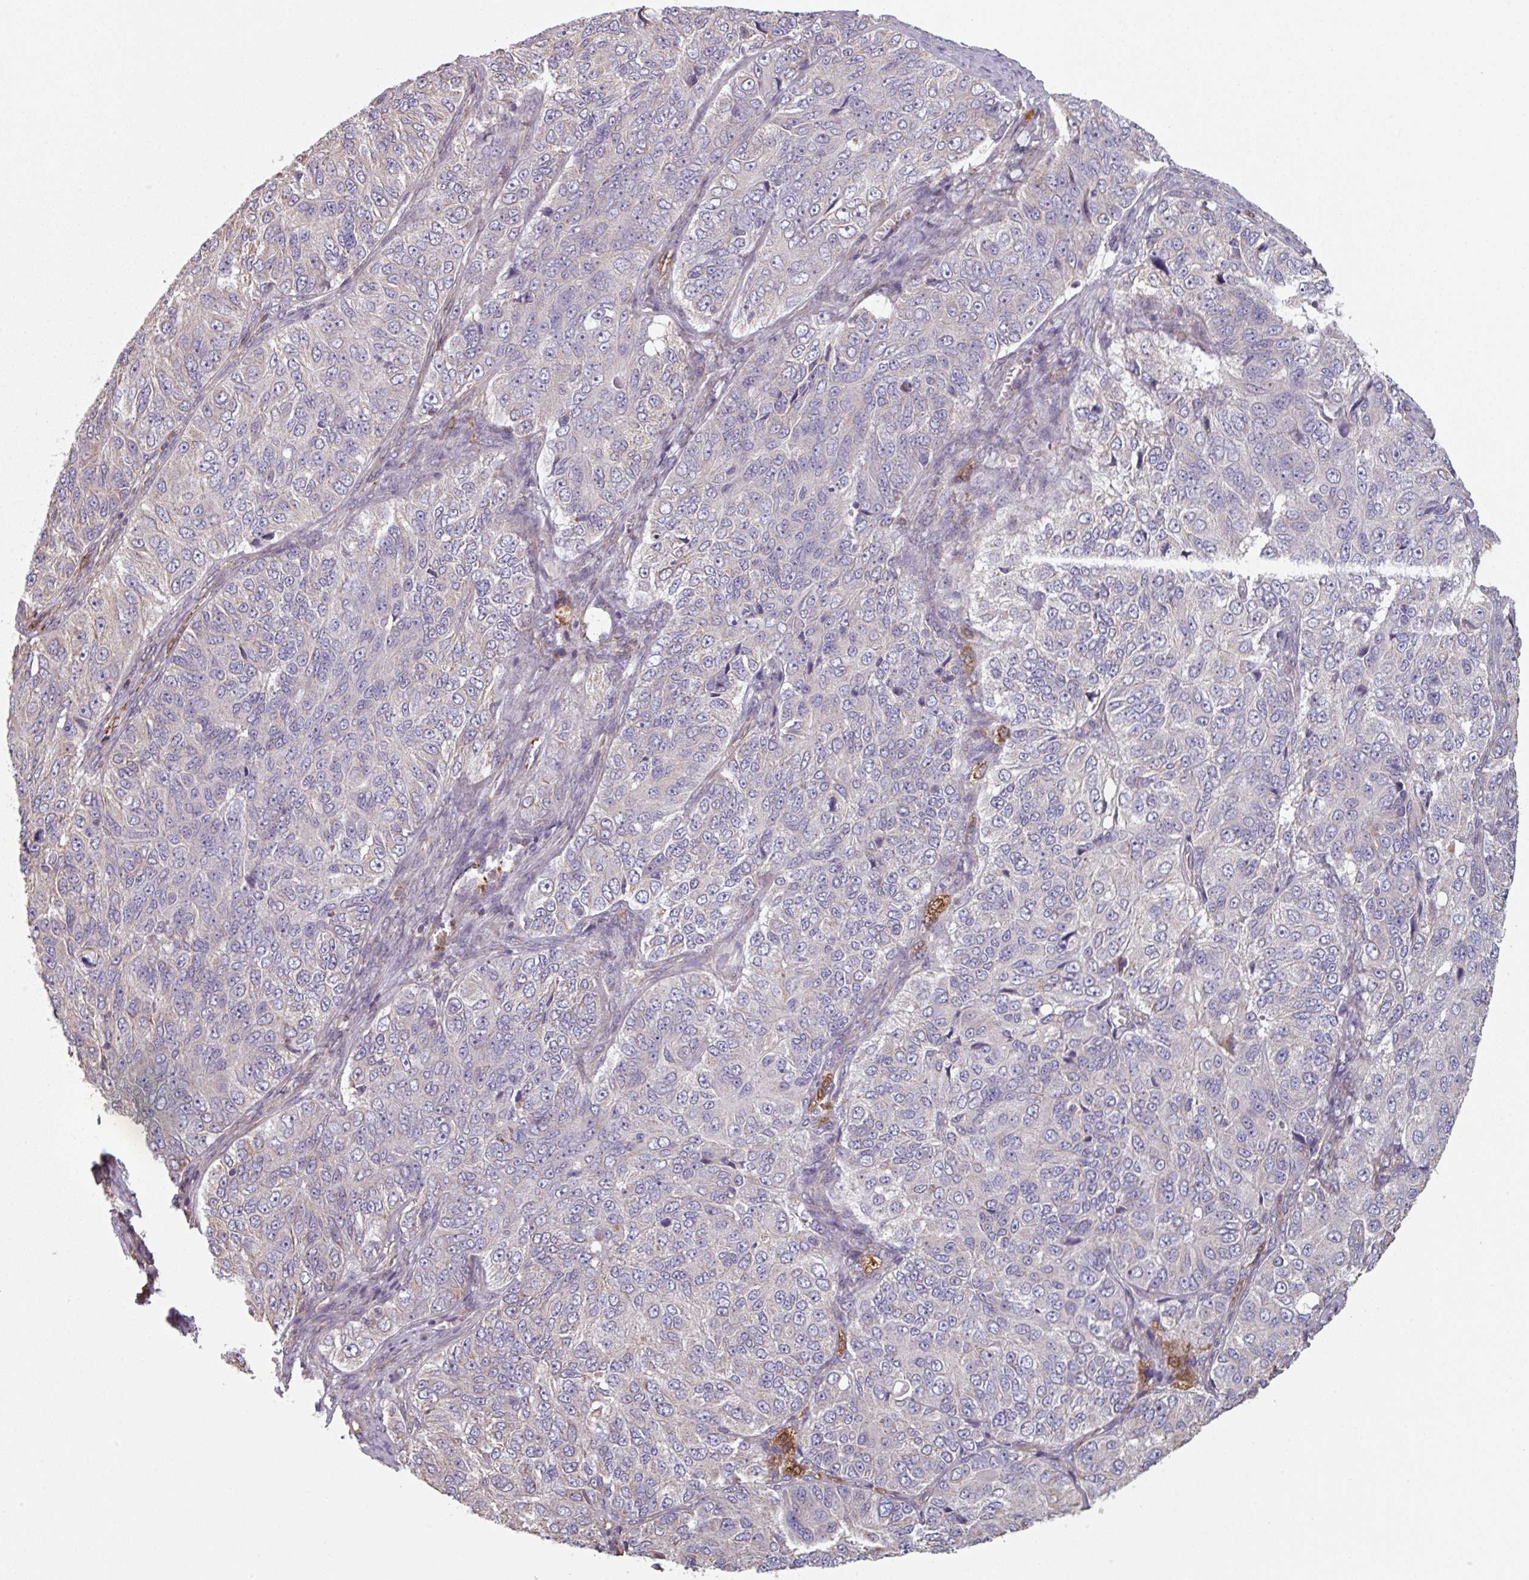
{"staining": {"intensity": "negative", "quantity": "none", "location": "none"}, "tissue": "ovarian cancer", "cell_type": "Tumor cells", "image_type": "cancer", "snomed": [{"axis": "morphology", "description": "Carcinoma, endometroid"}, {"axis": "topography", "description": "Ovary"}], "caption": "Immunohistochemistry of human ovarian endometroid carcinoma displays no positivity in tumor cells.", "gene": "GSTA4", "patient": {"sex": "female", "age": 51}}